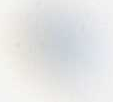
{"staining": {"intensity": "negative", "quantity": "none", "location": "none"}, "tissue": "ovary", "cell_type": "Follicle cells", "image_type": "normal", "snomed": [{"axis": "morphology", "description": "Normal tissue, NOS"}, {"axis": "topography", "description": "Ovary"}], "caption": "Immunohistochemical staining of benign human ovary displays no significant positivity in follicle cells.", "gene": "ENKUR", "patient": {"sex": "female", "age": 41}}